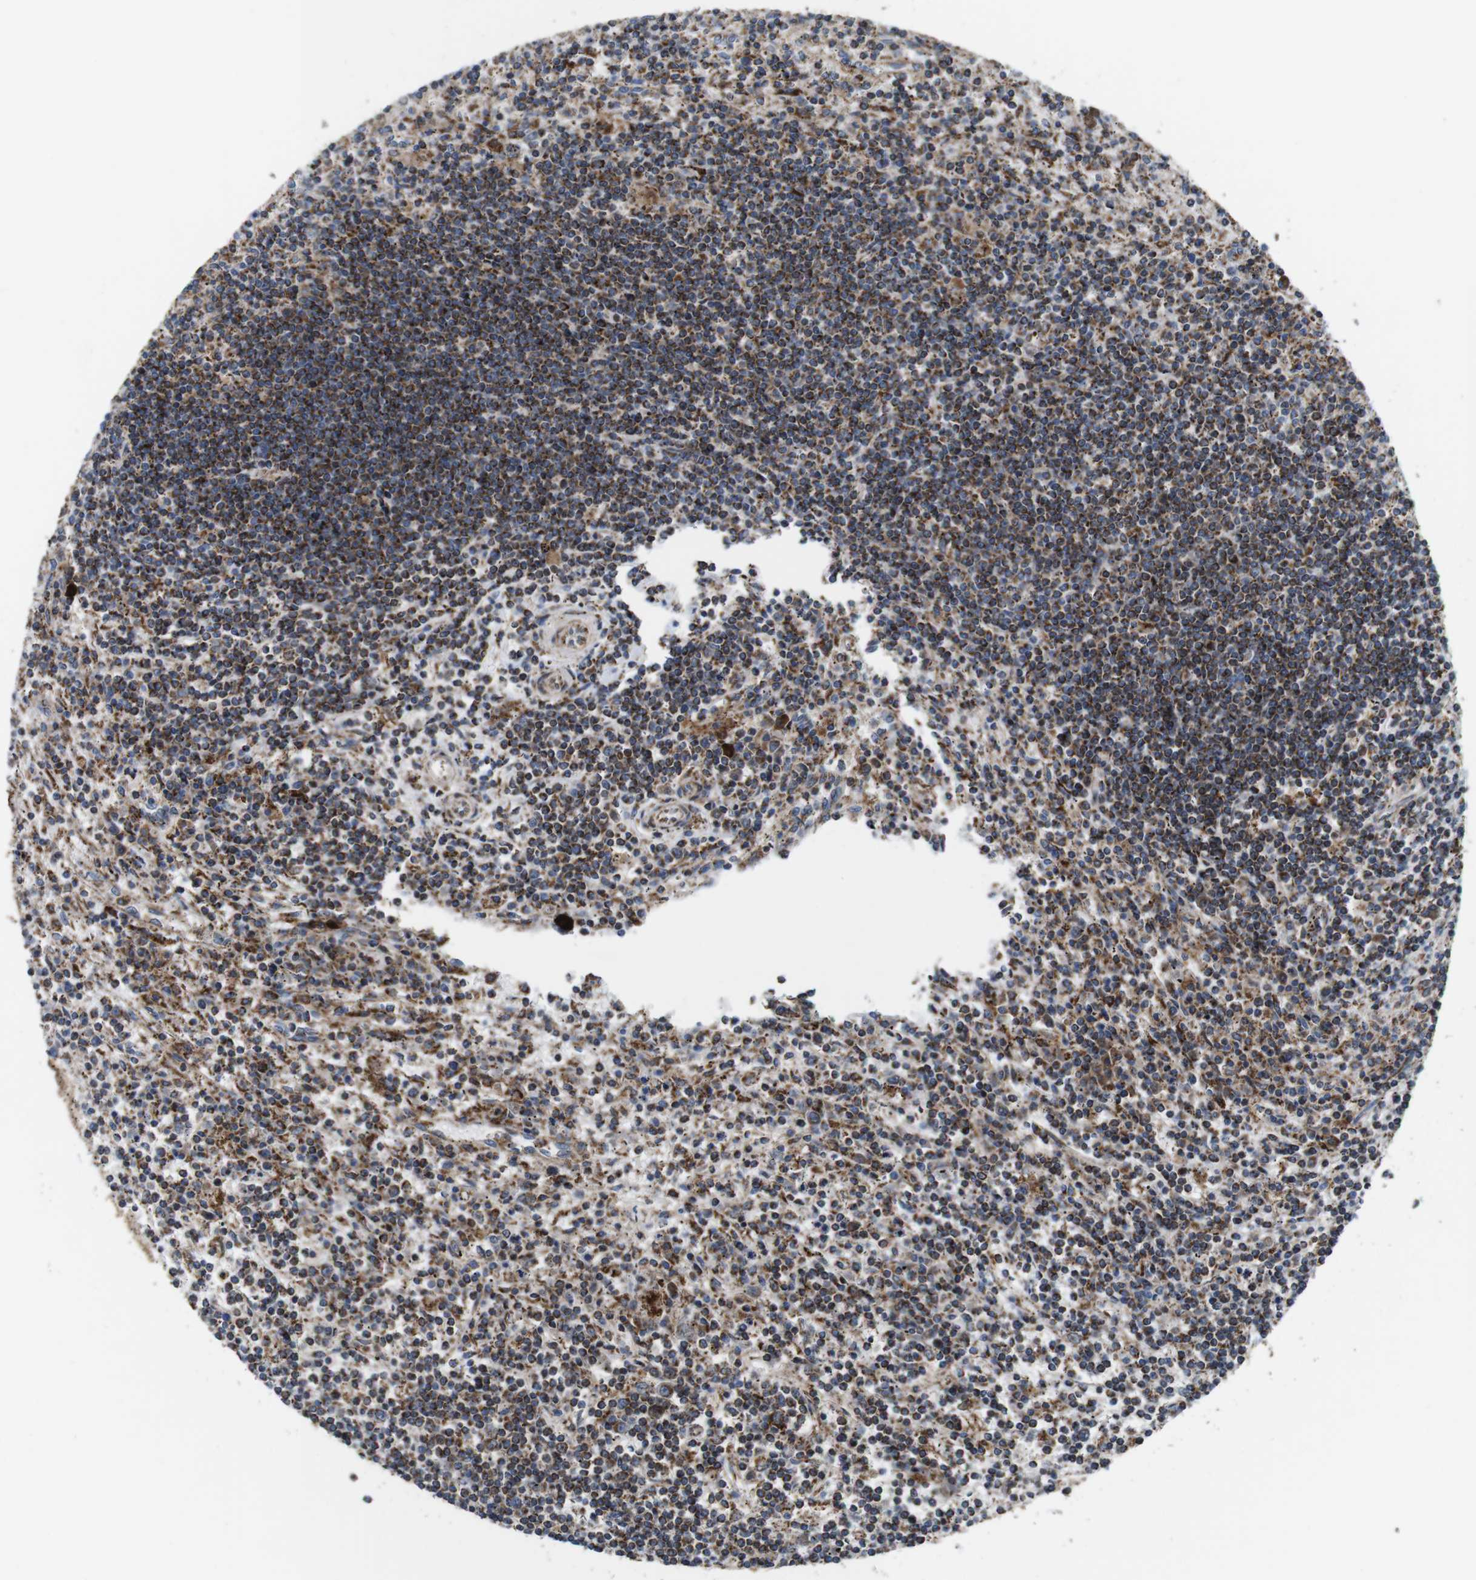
{"staining": {"intensity": "strong", "quantity": "25%-75%", "location": "cytoplasmic/membranous"}, "tissue": "lymphoma", "cell_type": "Tumor cells", "image_type": "cancer", "snomed": [{"axis": "morphology", "description": "Malignant lymphoma, non-Hodgkin's type, Low grade"}, {"axis": "topography", "description": "Spleen"}], "caption": "This is an image of immunohistochemistry staining of low-grade malignant lymphoma, non-Hodgkin's type, which shows strong positivity in the cytoplasmic/membranous of tumor cells.", "gene": "HK1", "patient": {"sex": "male", "age": 76}}